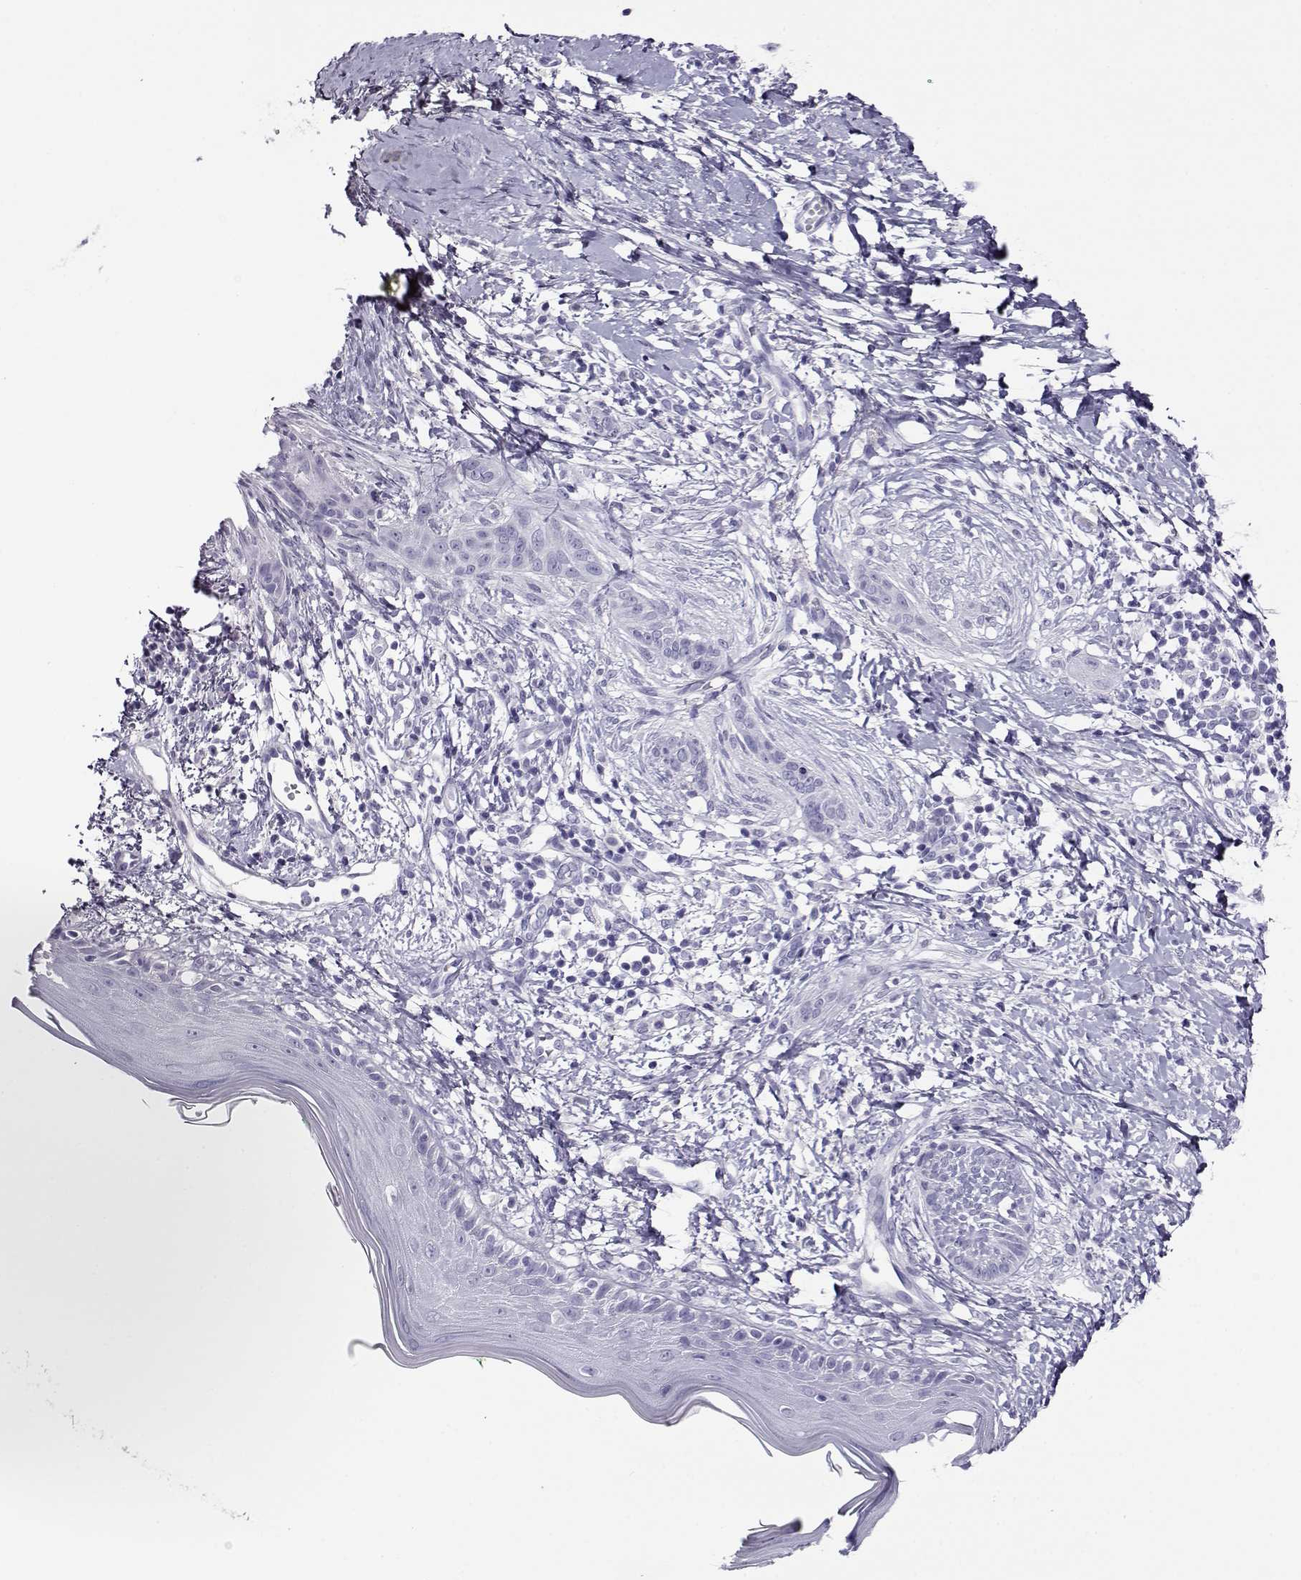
{"staining": {"intensity": "negative", "quantity": "none", "location": "none"}, "tissue": "skin cancer", "cell_type": "Tumor cells", "image_type": "cancer", "snomed": [{"axis": "morphology", "description": "Normal tissue, NOS"}, {"axis": "morphology", "description": "Basal cell carcinoma"}, {"axis": "topography", "description": "Skin"}], "caption": "Basal cell carcinoma (skin) was stained to show a protein in brown. There is no significant positivity in tumor cells. (DAB immunohistochemistry, high magnification).", "gene": "RHOXF2", "patient": {"sex": "male", "age": 84}}